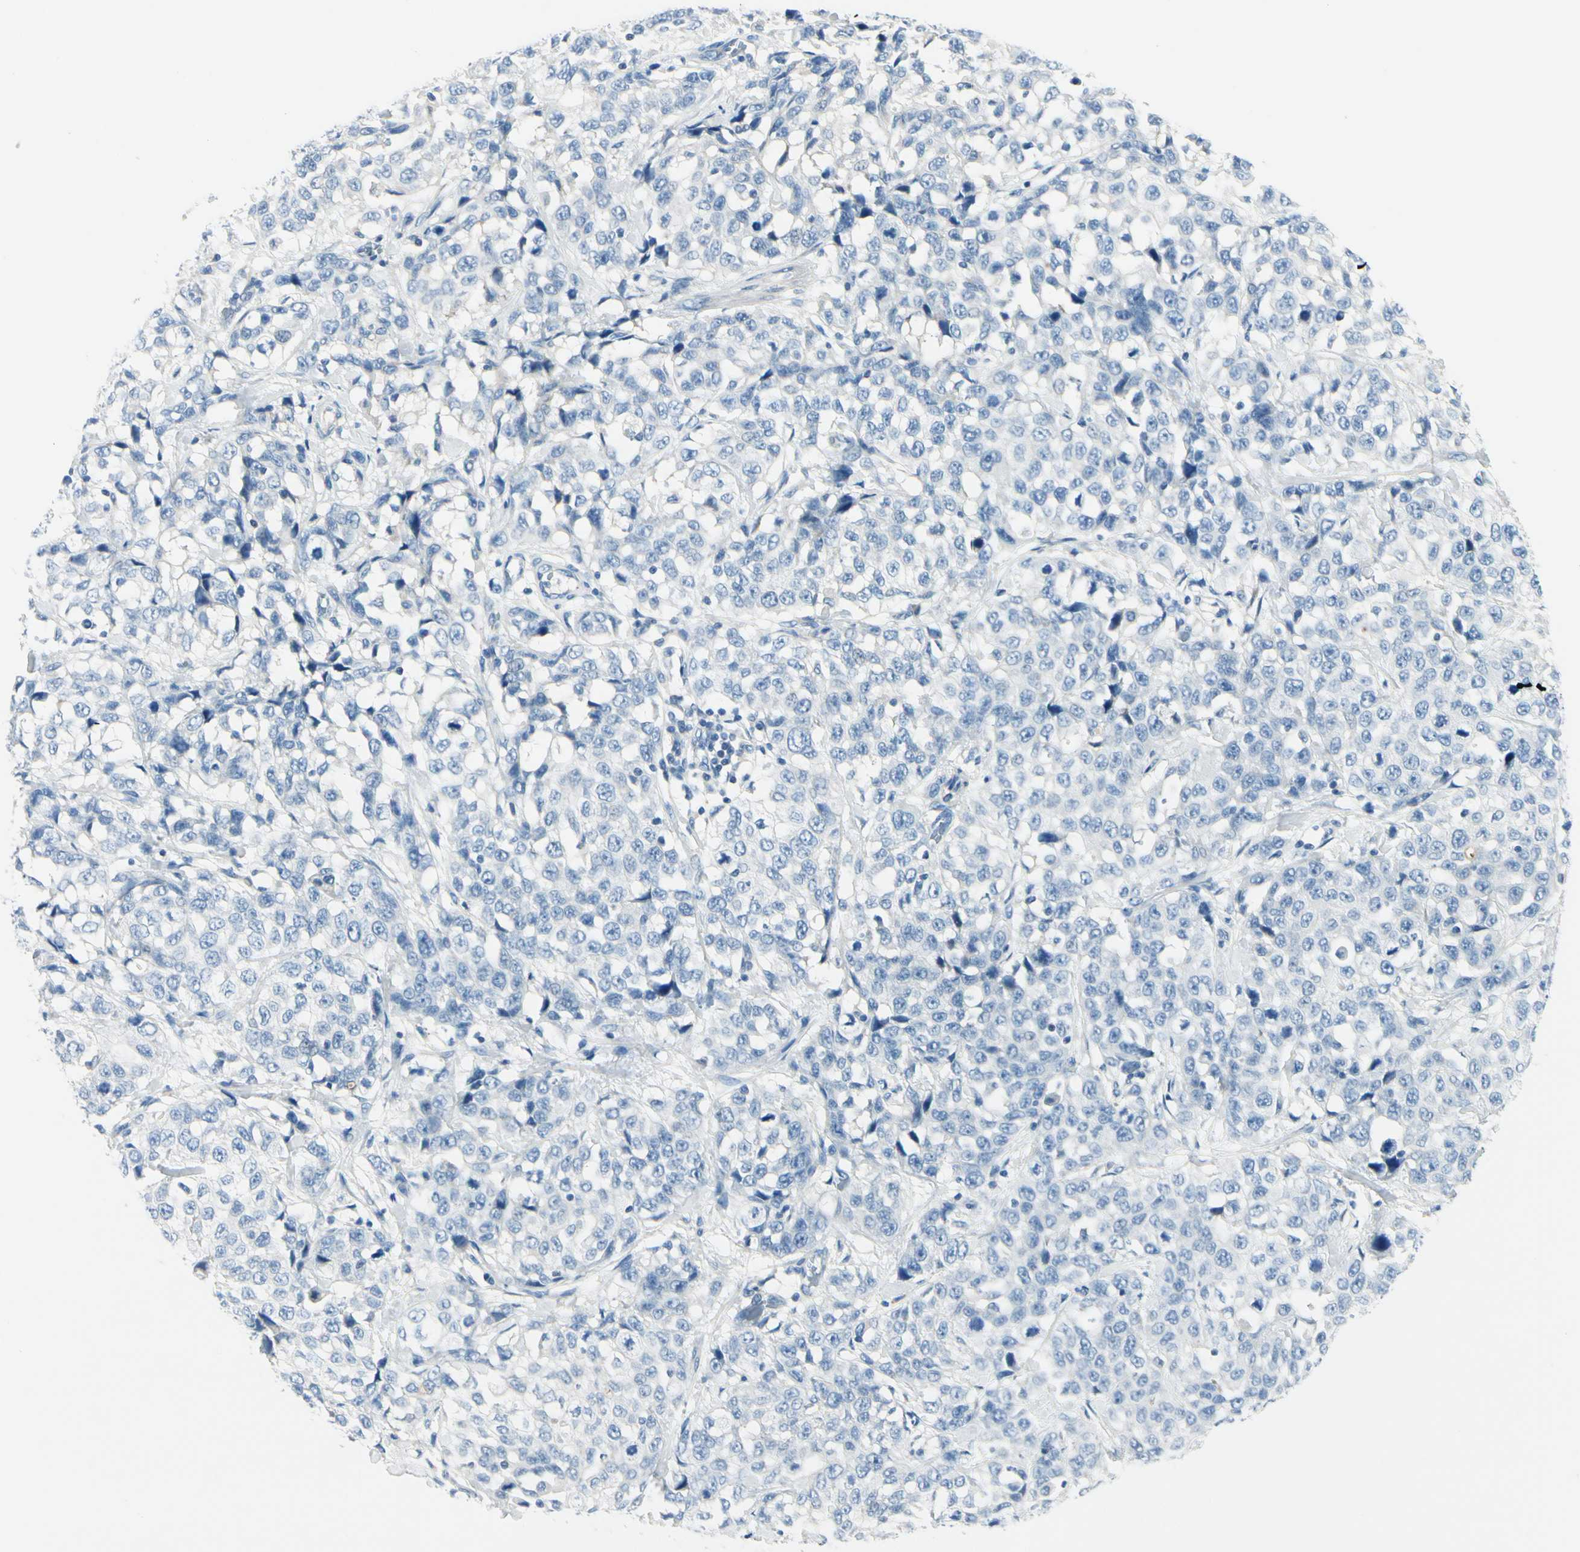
{"staining": {"intensity": "negative", "quantity": "none", "location": "none"}, "tissue": "stomach cancer", "cell_type": "Tumor cells", "image_type": "cancer", "snomed": [{"axis": "morphology", "description": "Normal tissue, NOS"}, {"axis": "morphology", "description": "Adenocarcinoma, NOS"}, {"axis": "topography", "description": "Stomach"}], "caption": "The IHC micrograph has no significant expression in tumor cells of stomach adenocarcinoma tissue. (DAB immunohistochemistry (IHC), high magnification).", "gene": "PEBP1", "patient": {"sex": "male", "age": 48}}